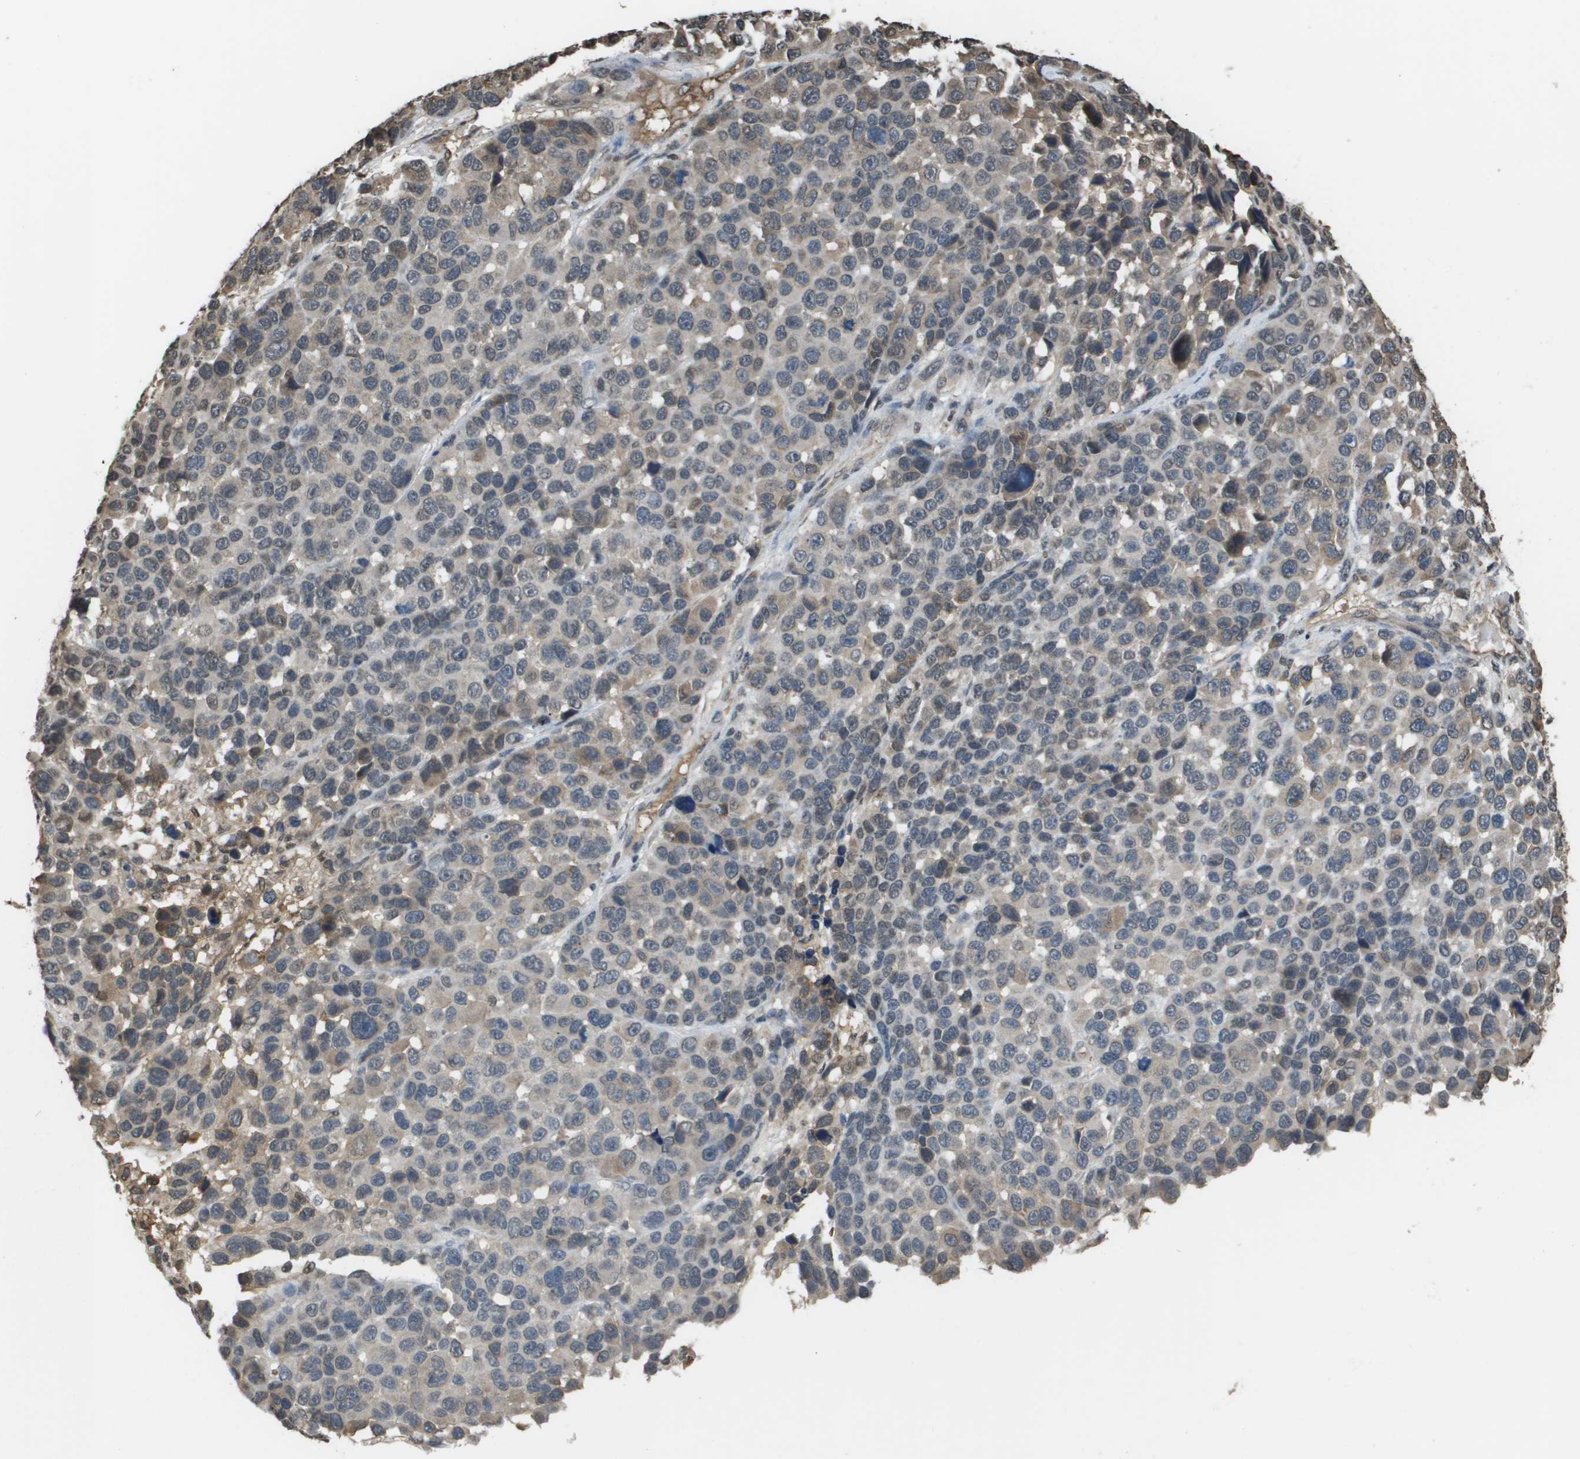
{"staining": {"intensity": "weak", "quantity": "<25%", "location": "cytoplasmic/membranous"}, "tissue": "melanoma", "cell_type": "Tumor cells", "image_type": "cancer", "snomed": [{"axis": "morphology", "description": "Malignant melanoma, NOS"}, {"axis": "topography", "description": "Skin"}], "caption": "There is no significant positivity in tumor cells of melanoma.", "gene": "NDRG2", "patient": {"sex": "male", "age": 53}}